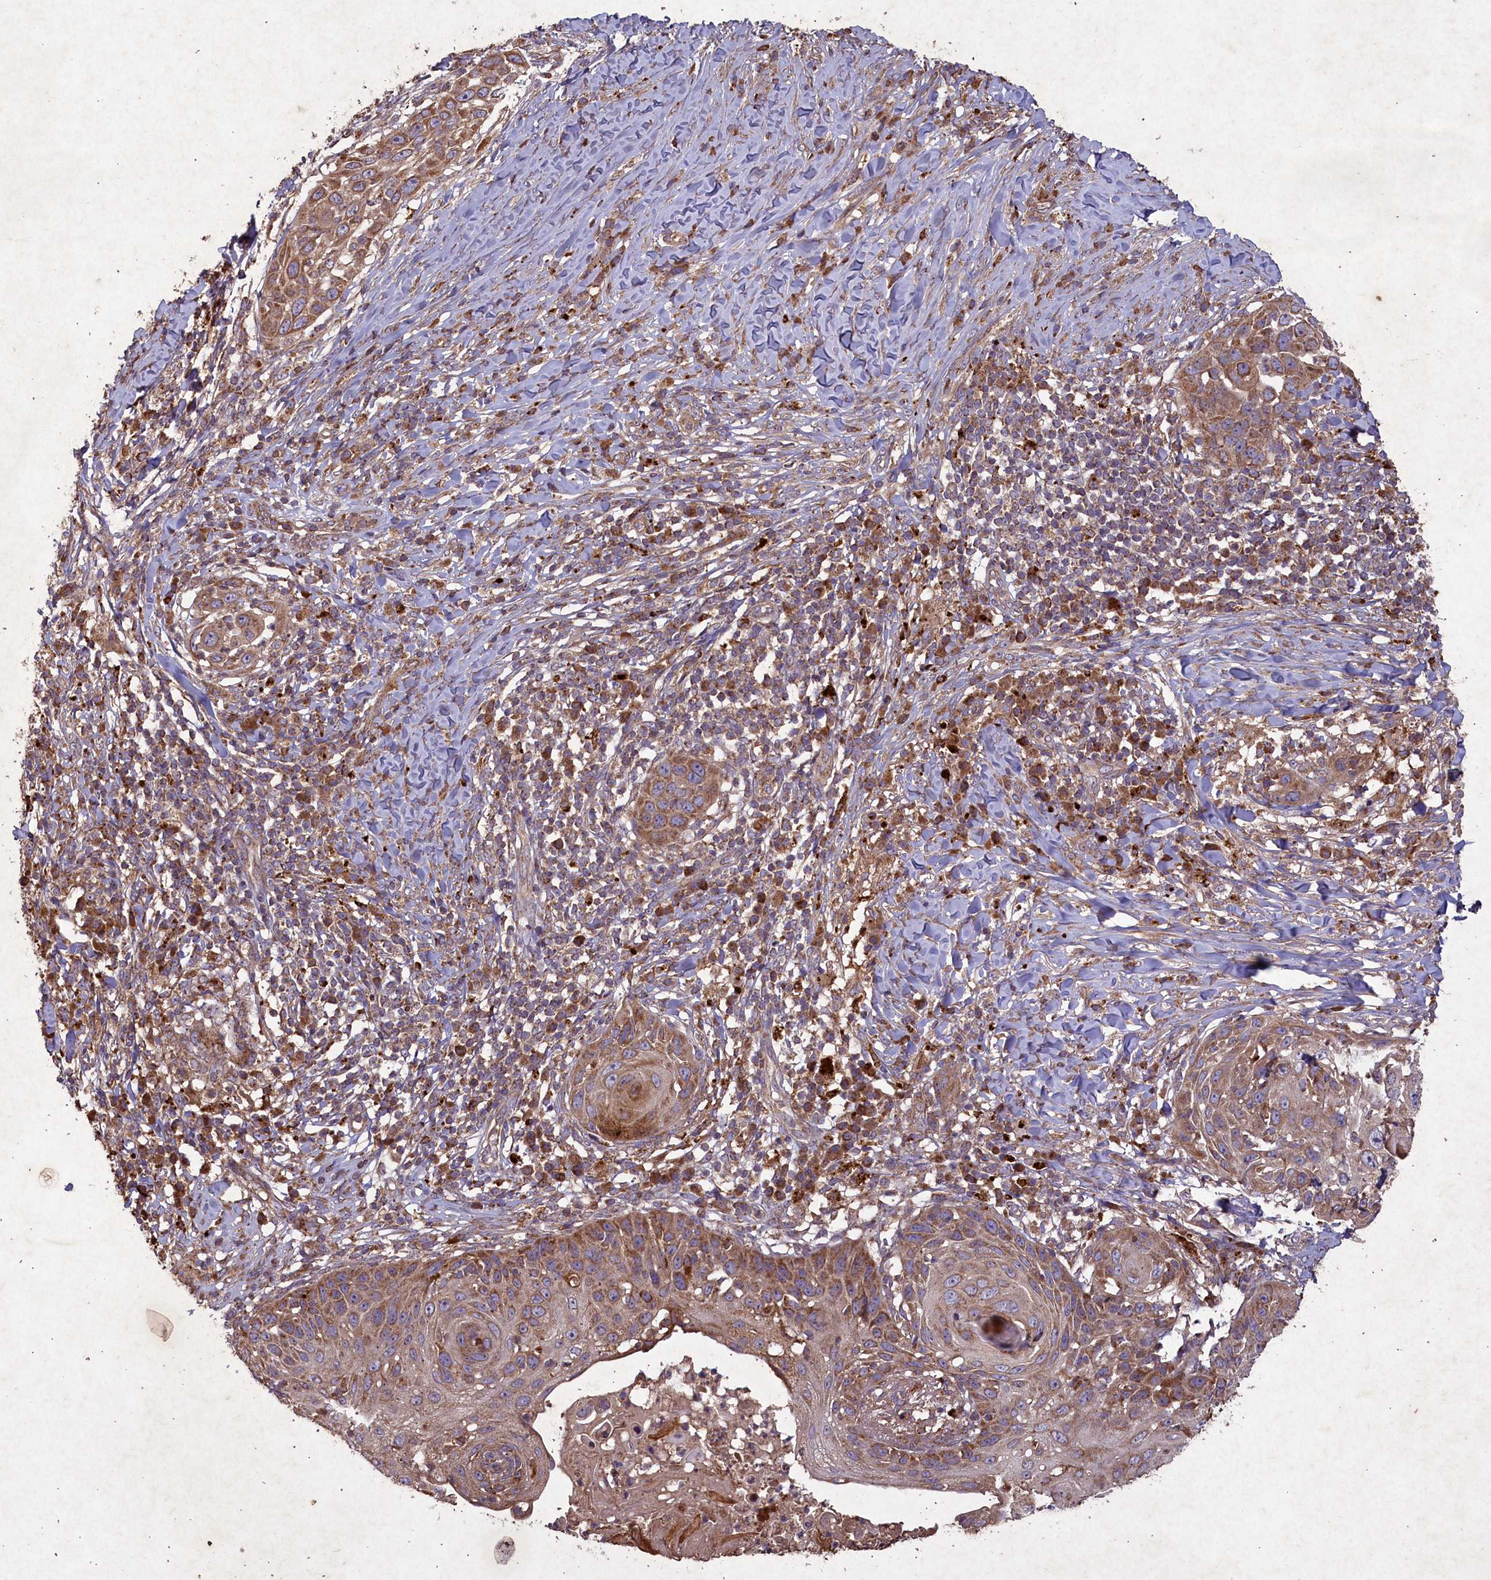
{"staining": {"intensity": "moderate", "quantity": ">75%", "location": "cytoplasmic/membranous"}, "tissue": "skin cancer", "cell_type": "Tumor cells", "image_type": "cancer", "snomed": [{"axis": "morphology", "description": "Squamous cell carcinoma, NOS"}, {"axis": "topography", "description": "Skin"}], "caption": "Human squamous cell carcinoma (skin) stained with a brown dye reveals moderate cytoplasmic/membranous positive positivity in approximately >75% of tumor cells.", "gene": "CIAO2B", "patient": {"sex": "female", "age": 44}}